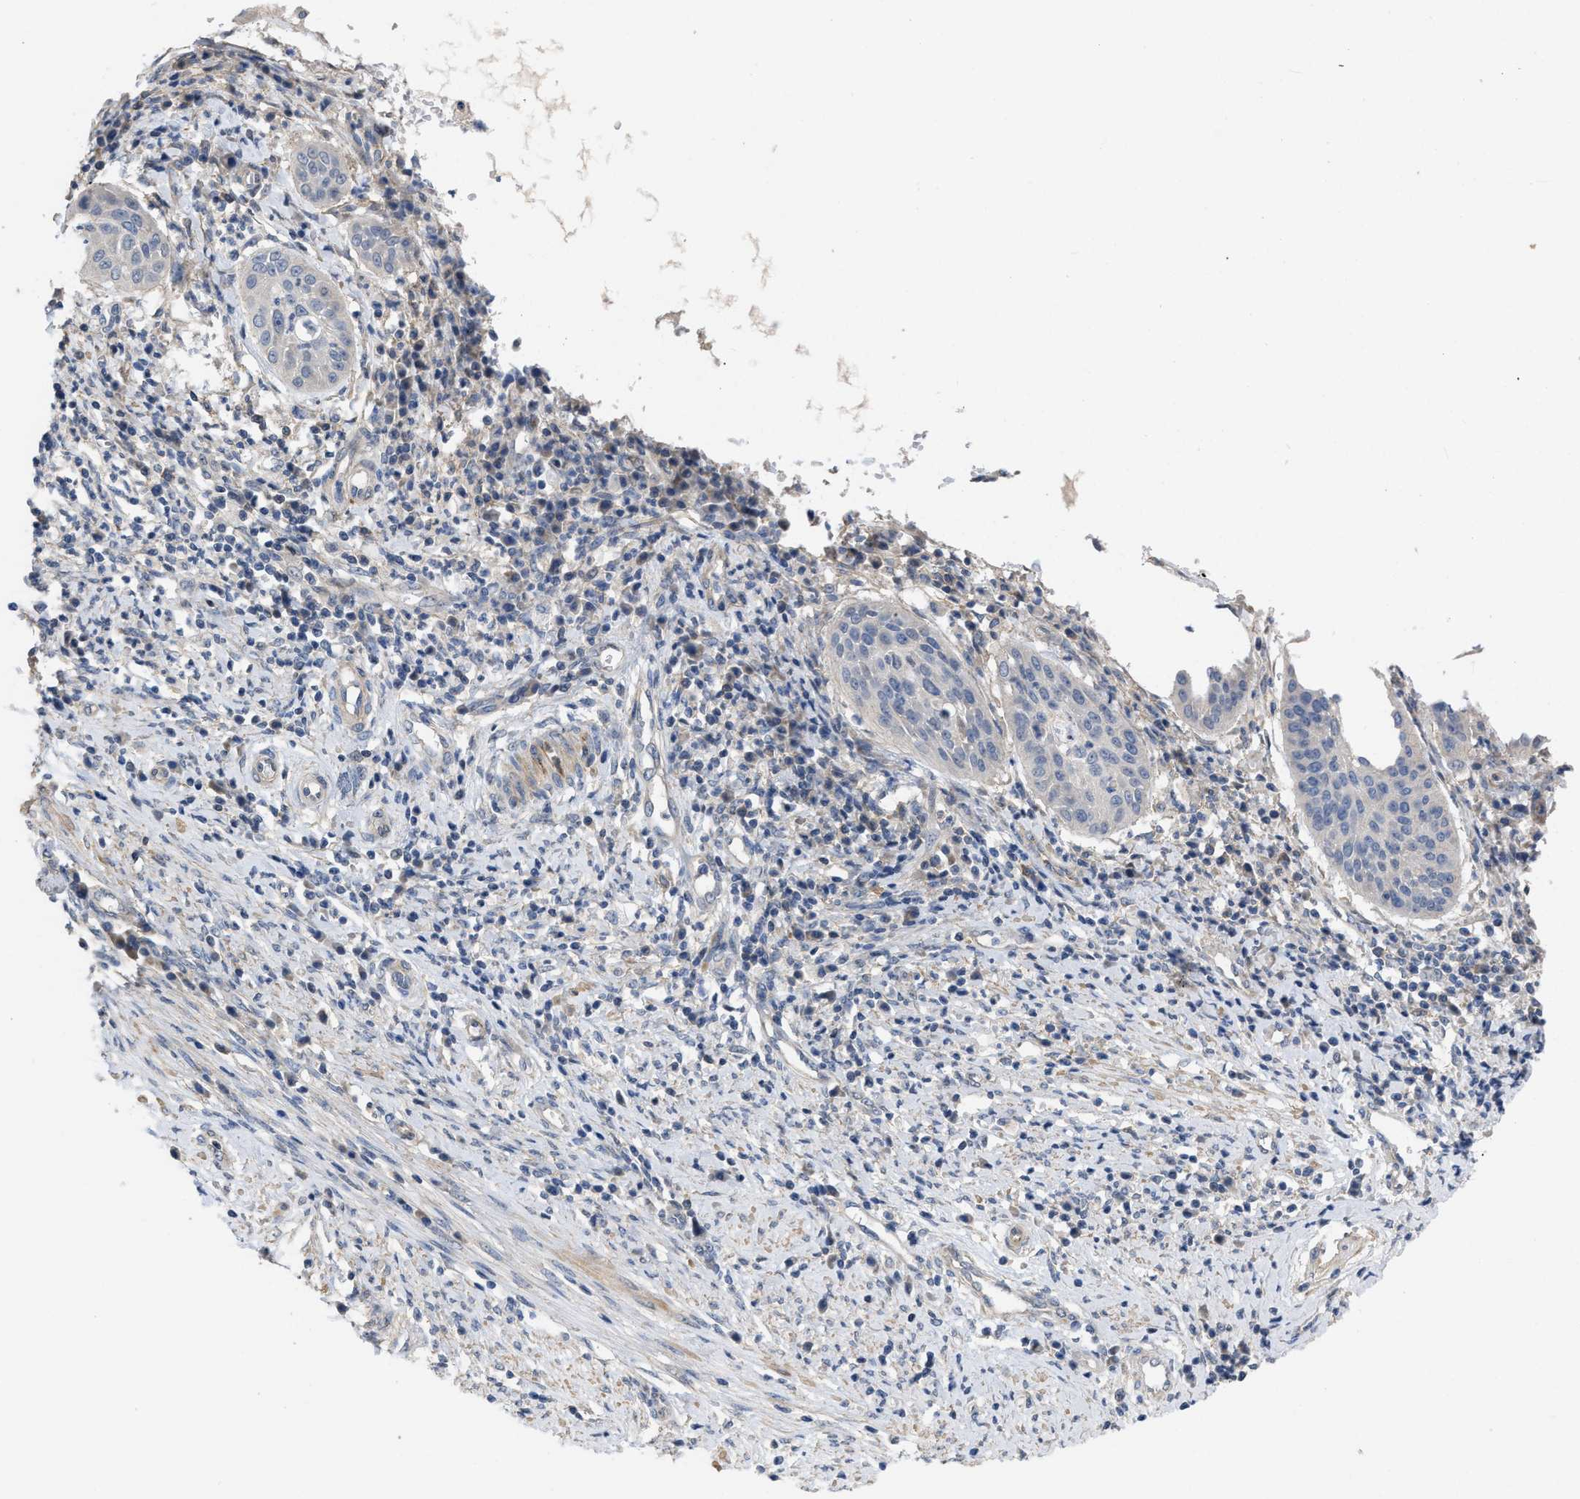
{"staining": {"intensity": "negative", "quantity": "none", "location": "none"}, "tissue": "cervical cancer", "cell_type": "Tumor cells", "image_type": "cancer", "snomed": [{"axis": "morphology", "description": "Normal tissue, NOS"}, {"axis": "morphology", "description": "Squamous cell carcinoma, NOS"}, {"axis": "topography", "description": "Cervix"}], "caption": "The immunohistochemistry histopathology image has no significant positivity in tumor cells of cervical cancer tissue.", "gene": "TMEM131", "patient": {"sex": "female", "age": 39}}